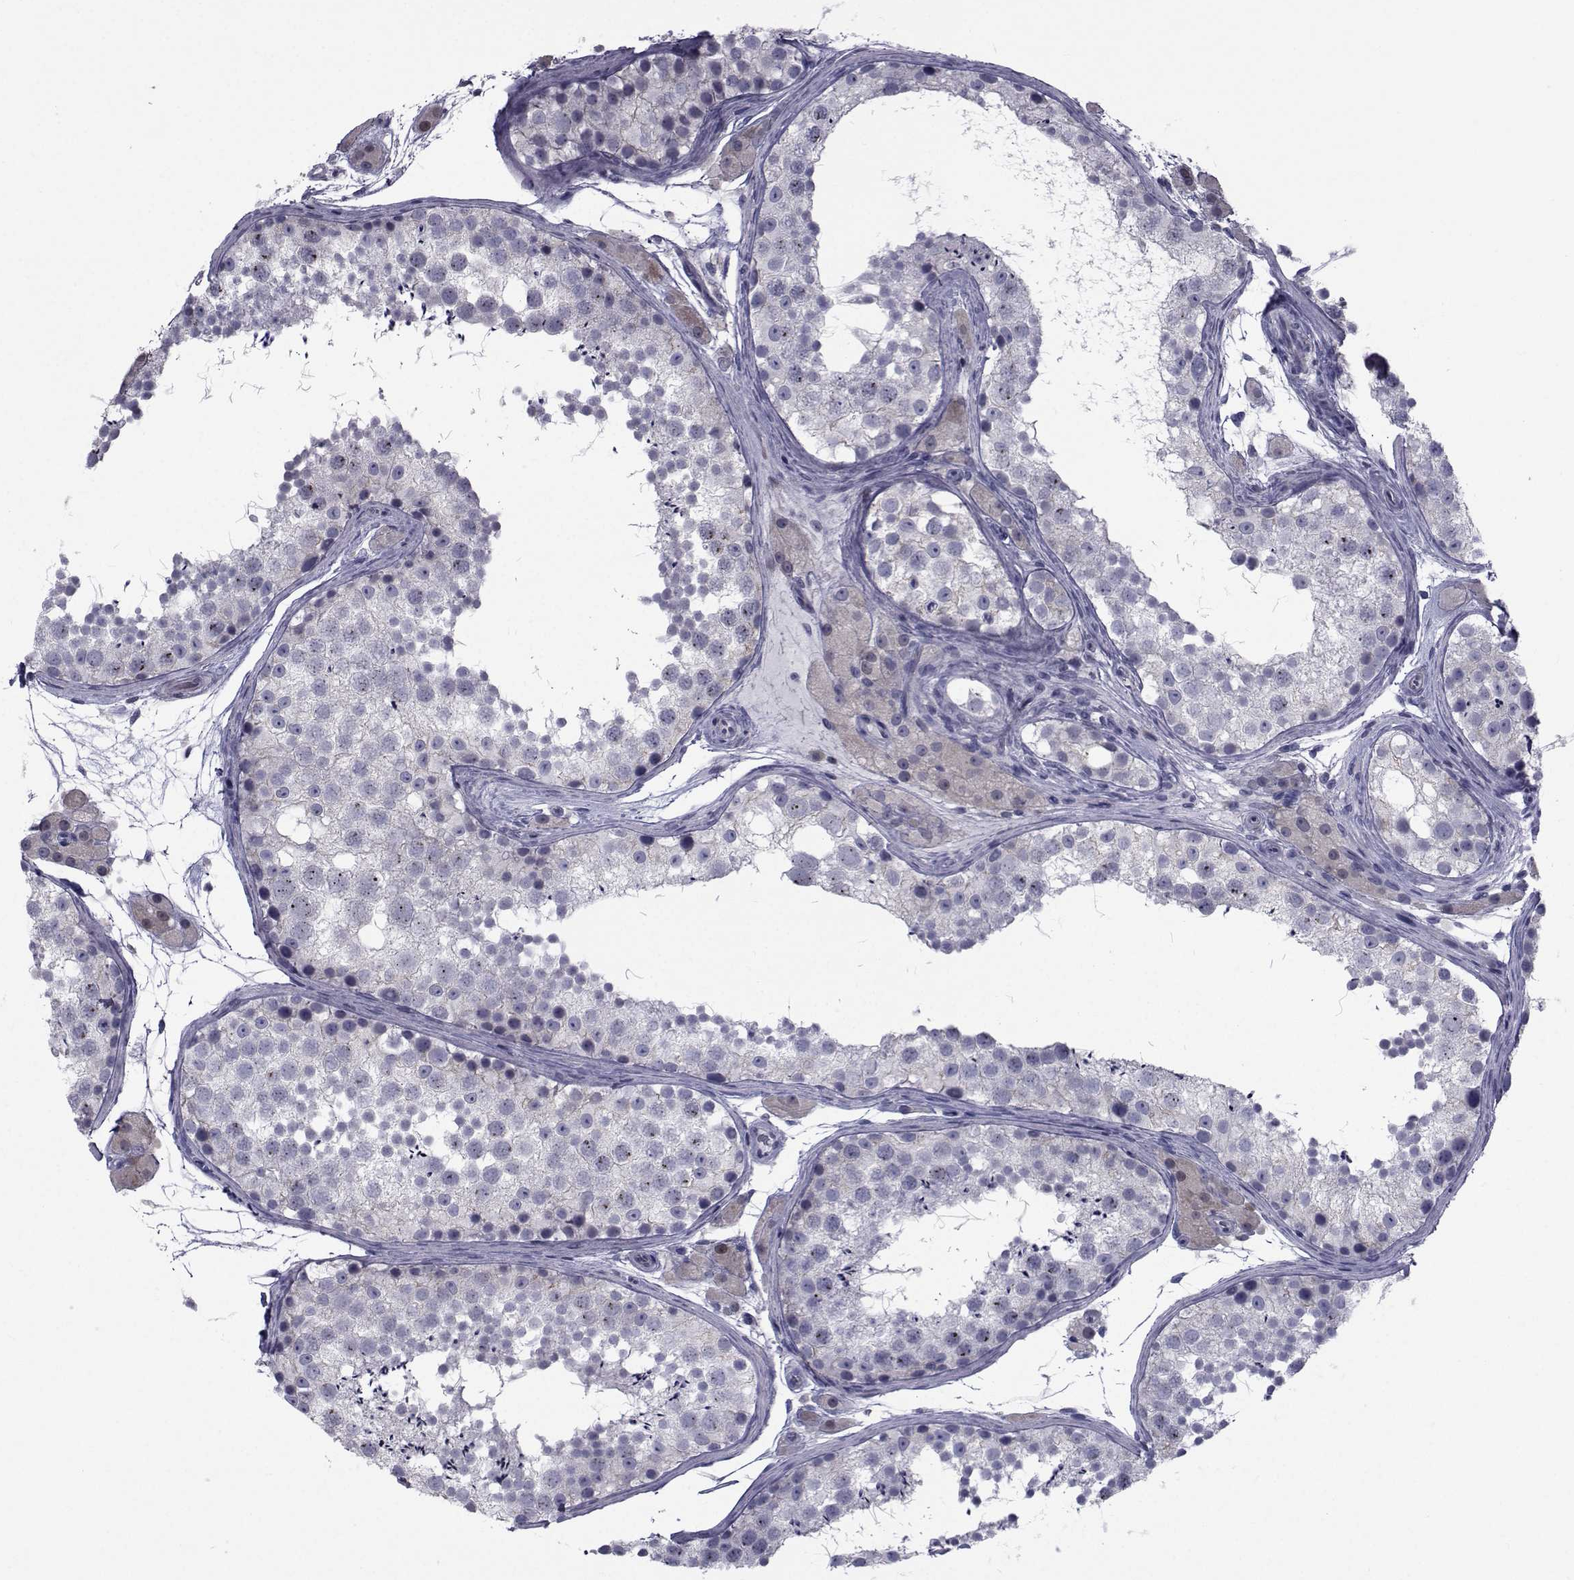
{"staining": {"intensity": "negative", "quantity": "none", "location": "none"}, "tissue": "testis", "cell_type": "Cells in seminiferous ducts", "image_type": "normal", "snomed": [{"axis": "morphology", "description": "Normal tissue, NOS"}, {"axis": "topography", "description": "Testis"}], "caption": "Protein analysis of normal testis reveals no significant staining in cells in seminiferous ducts. (DAB (3,3'-diaminobenzidine) immunohistochemistry, high magnification).", "gene": "SLC30A10", "patient": {"sex": "male", "age": 41}}